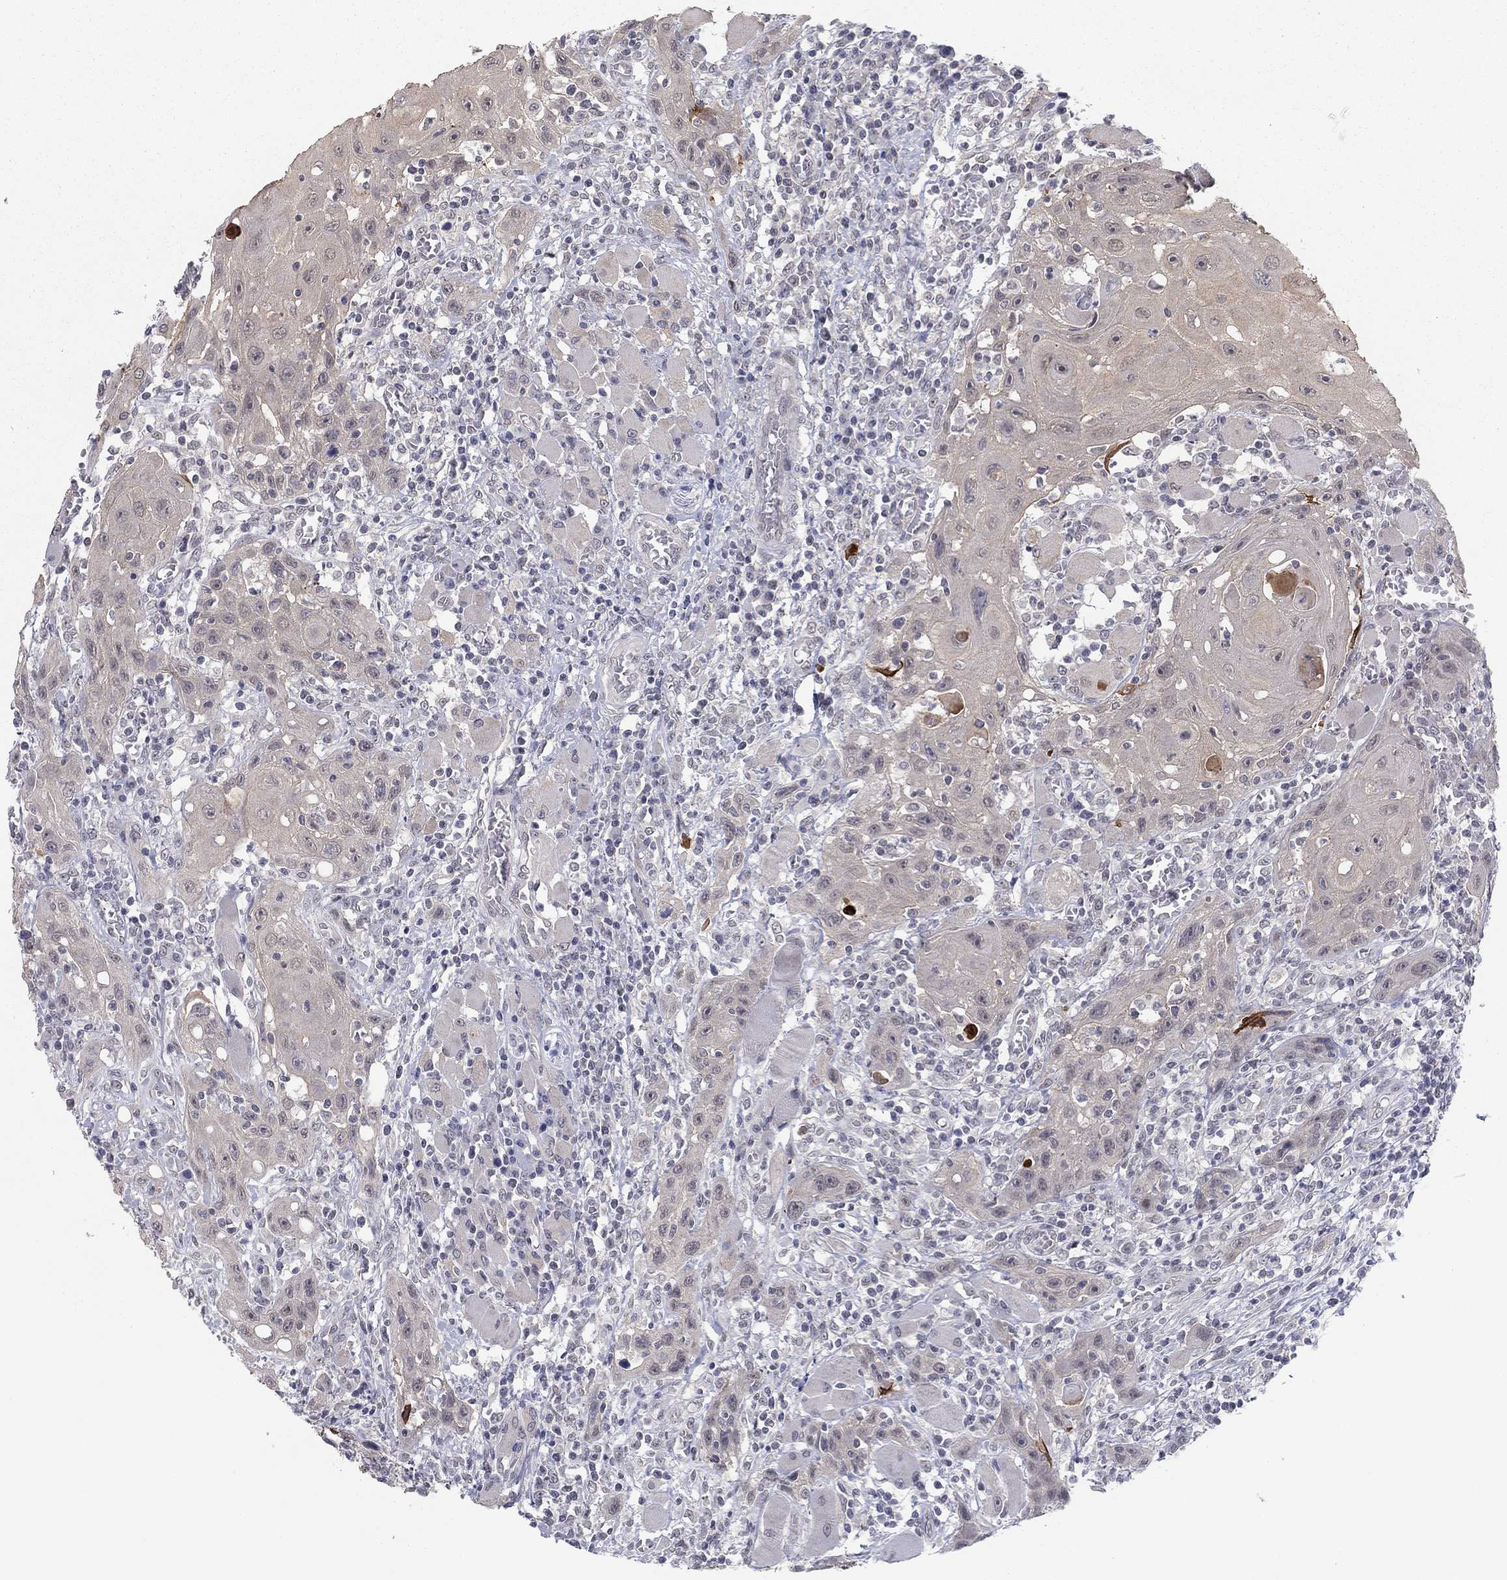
{"staining": {"intensity": "weak", "quantity": "25%-75%", "location": "cytoplasmic/membranous"}, "tissue": "head and neck cancer", "cell_type": "Tumor cells", "image_type": "cancer", "snomed": [{"axis": "morphology", "description": "Normal tissue, NOS"}, {"axis": "morphology", "description": "Squamous cell carcinoma, NOS"}, {"axis": "topography", "description": "Oral tissue"}, {"axis": "topography", "description": "Head-Neck"}], "caption": "Squamous cell carcinoma (head and neck) was stained to show a protein in brown. There is low levels of weak cytoplasmic/membranous staining in about 25%-75% of tumor cells.", "gene": "SLC22A2", "patient": {"sex": "male", "age": 71}}